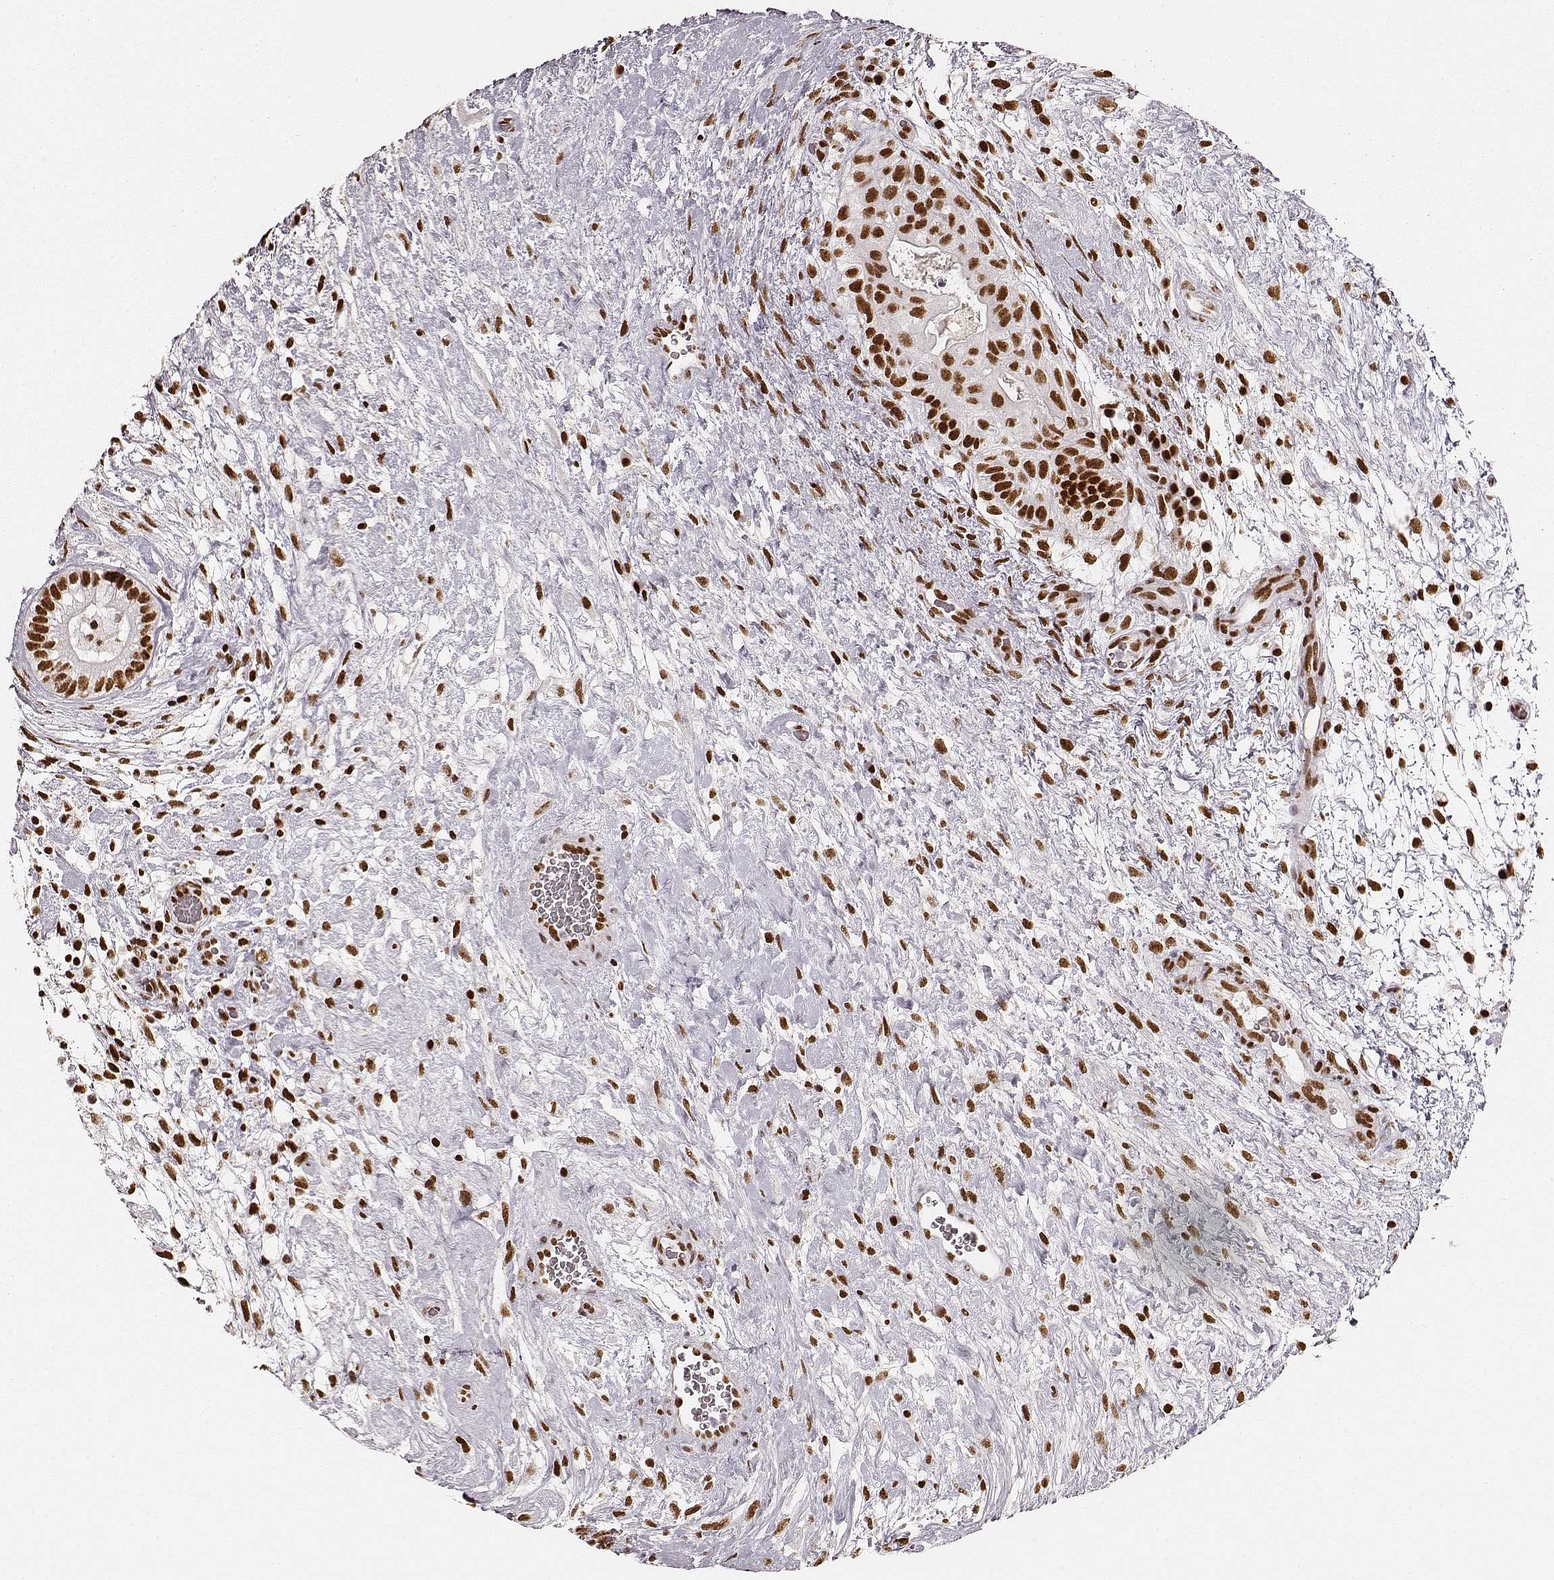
{"staining": {"intensity": "strong", "quantity": ">75%", "location": "nuclear"}, "tissue": "testis cancer", "cell_type": "Tumor cells", "image_type": "cancer", "snomed": [{"axis": "morphology", "description": "Normal tissue, NOS"}, {"axis": "morphology", "description": "Carcinoma, Embryonal, NOS"}, {"axis": "topography", "description": "Testis"}], "caption": "Testis cancer (embryonal carcinoma) stained for a protein demonstrates strong nuclear positivity in tumor cells.", "gene": "PARP1", "patient": {"sex": "male", "age": 32}}